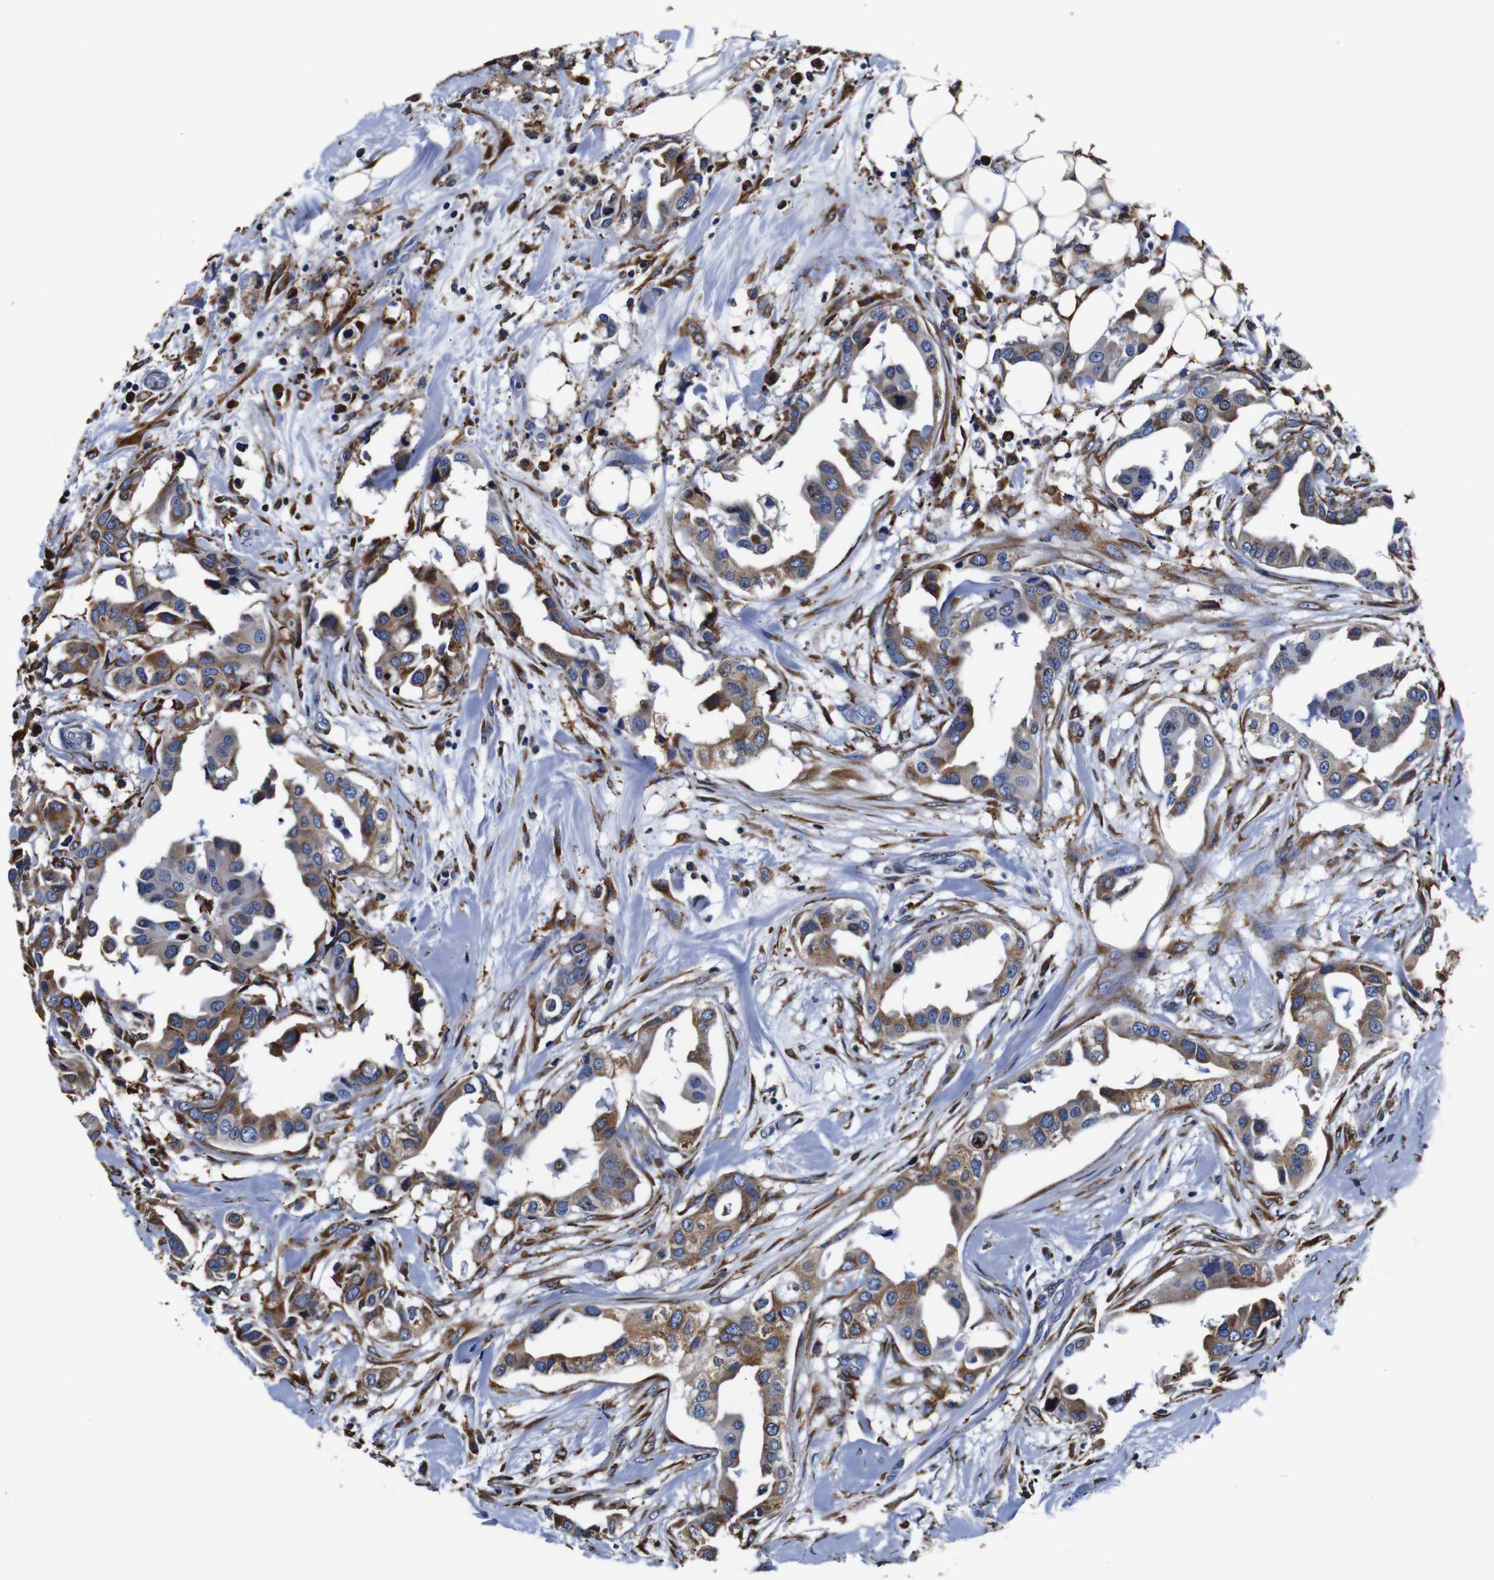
{"staining": {"intensity": "moderate", "quantity": ">75%", "location": "cytoplasmic/membranous"}, "tissue": "breast cancer", "cell_type": "Tumor cells", "image_type": "cancer", "snomed": [{"axis": "morphology", "description": "Duct carcinoma"}, {"axis": "topography", "description": "Breast"}], "caption": "Invasive ductal carcinoma (breast) was stained to show a protein in brown. There is medium levels of moderate cytoplasmic/membranous expression in about >75% of tumor cells. (Stains: DAB (3,3'-diaminobenzidine) in brown, nuclei in blue, Microscopy: brightfield microscopy at high magnification).", "gene": "PPIB", "patient": {"sex": "female", "age": 40}}